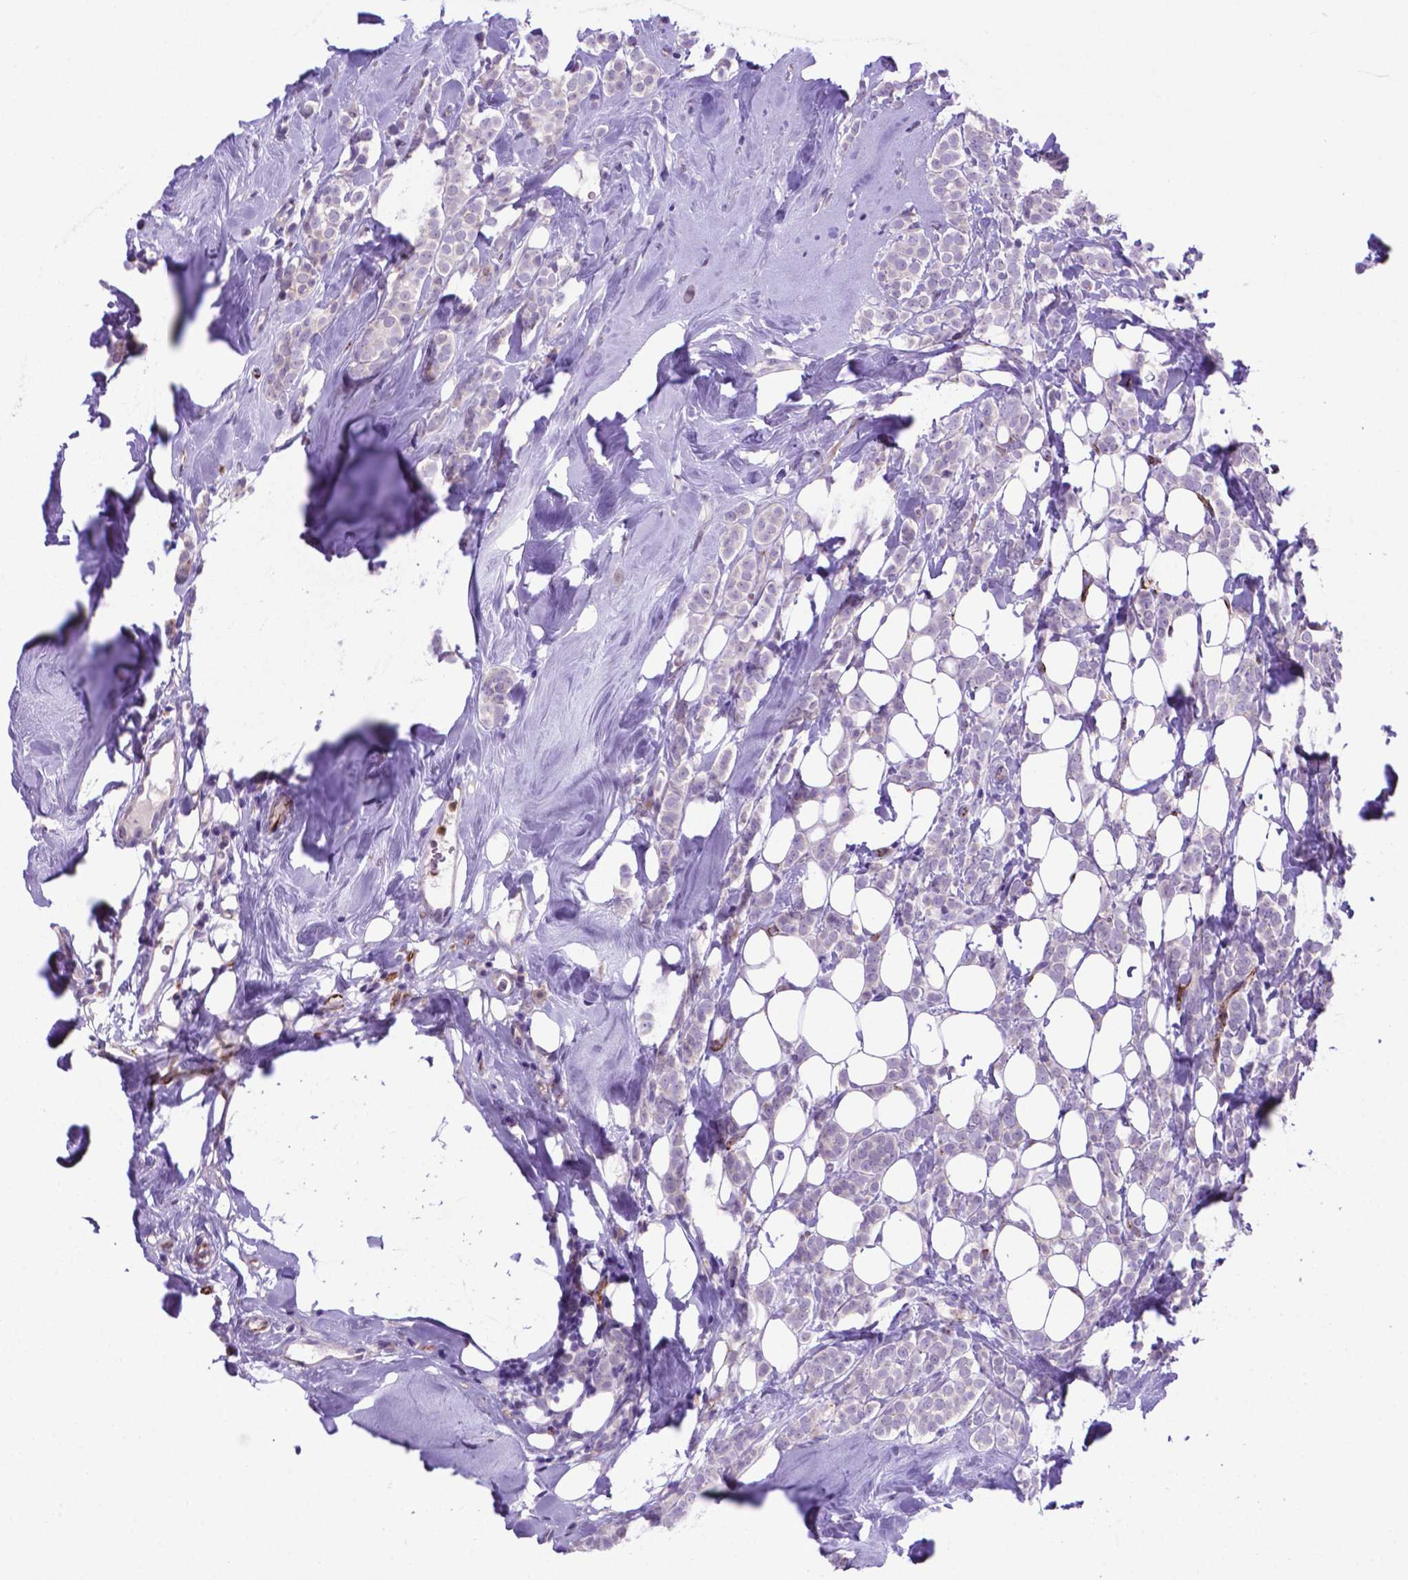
{"staining": {"intensity": "negative", "quantity": "none", "location": "none"}, "tissue": "breast cancer", "cell_type": "Tumor cells", "image_type": "cancer", "snomed": [{"axis": "morphology", "description": "Lobular carcinoma"}, {"axis": "topography", "description": "Breast"}], "caption": "The immunohistochemistry photomicrograph has no significant expression in tumor cells of breast cancer tissue. (DAB immunohistochemistry visualized using brightfield microscopy, high magnification).", "gene": "LZTR1", "patient": {"sex": "female", "age": 49}}